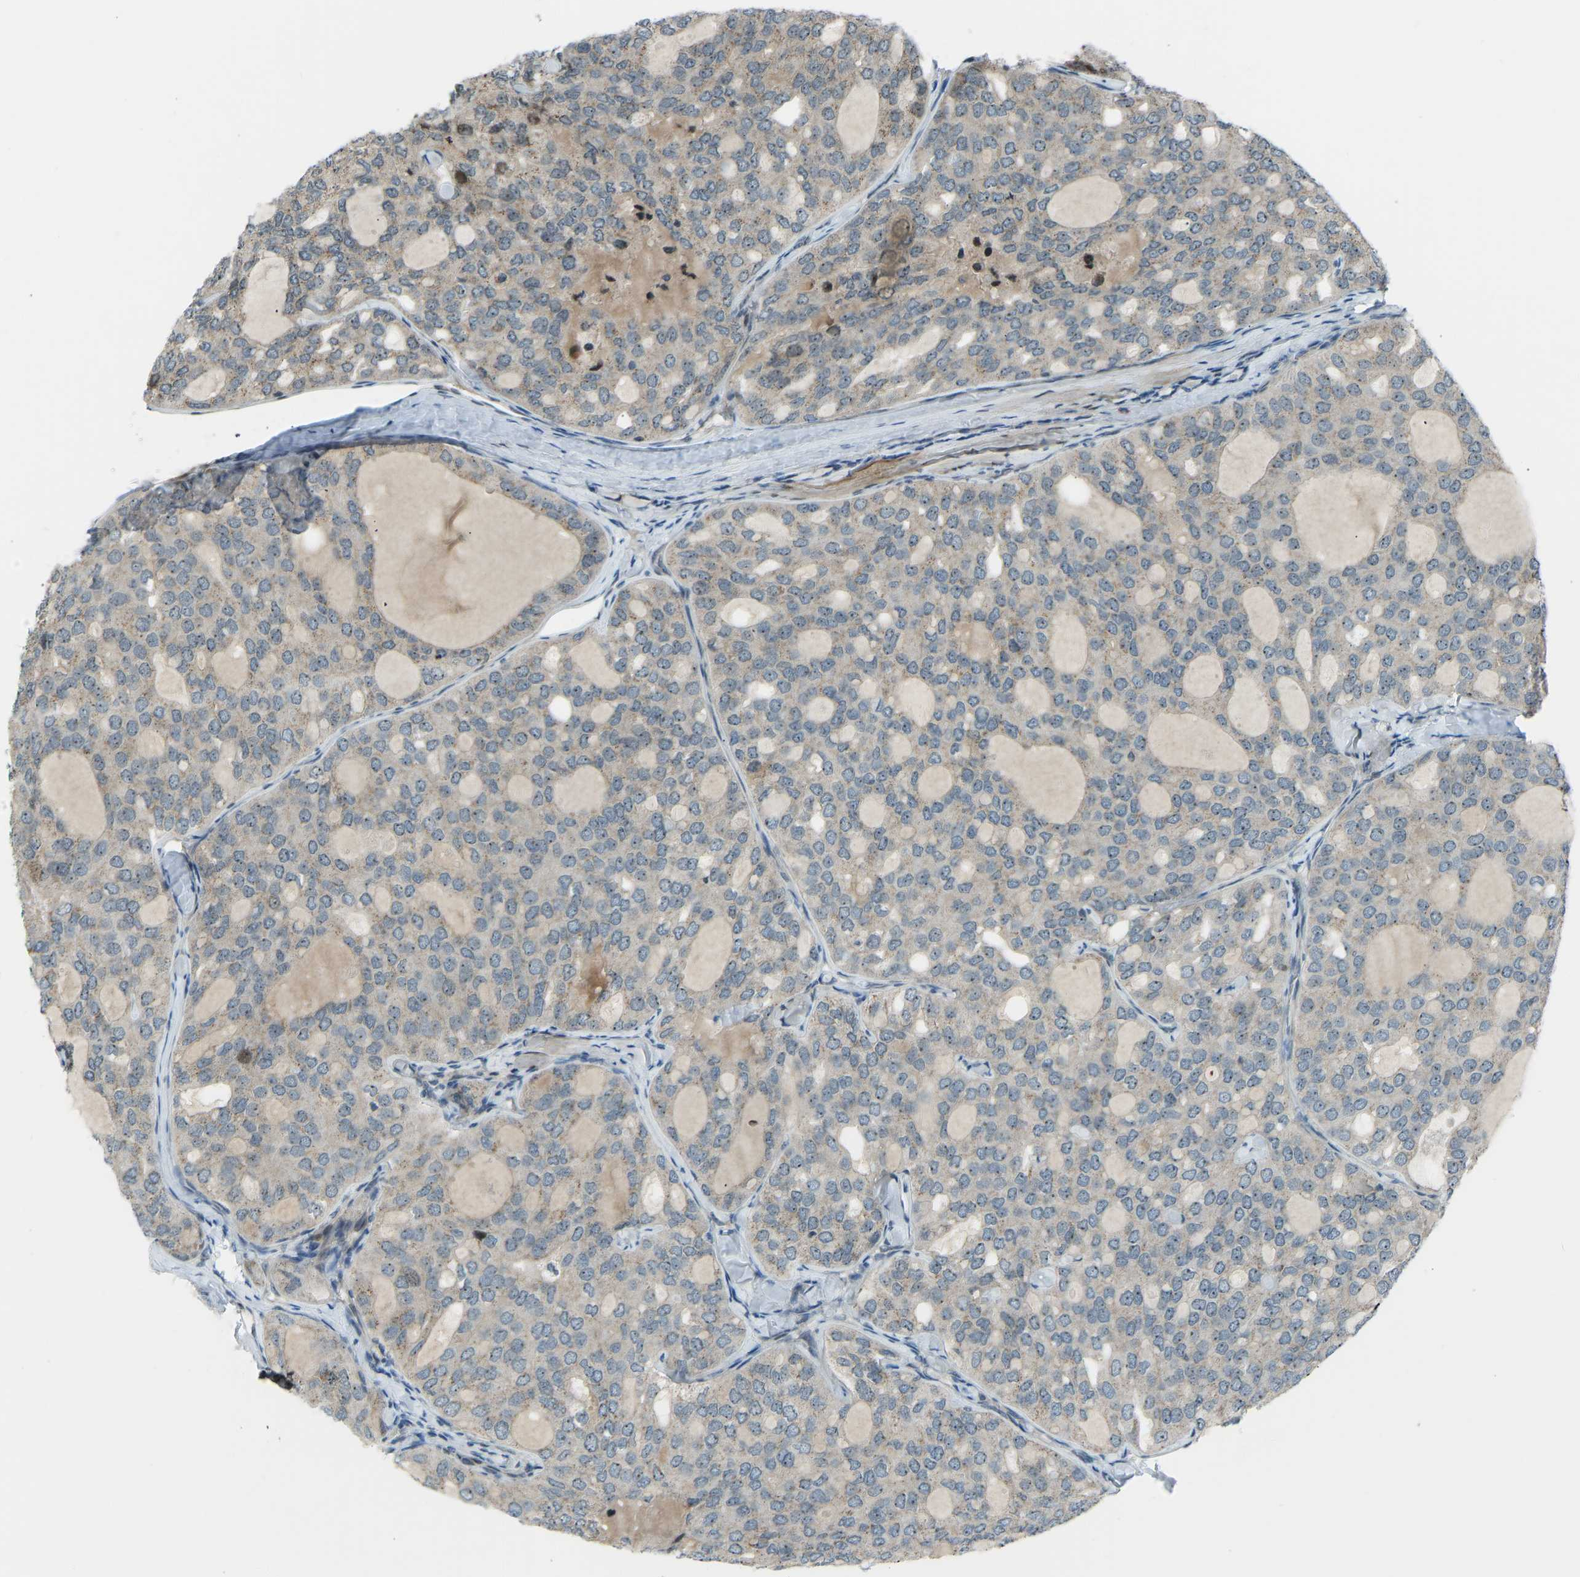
{"staining": {"intensity": "negative", "quantity": "none", "location": "none"}, "tissue": "thyroid cancer", "cell_type": "Tumor cells", "image_type": "cancer", "snomed": [{"axis": "morphology", "description": "Follicular adenoma carcinoma, NOS"}, {"axis": "topography", "description": "Thyroid gland"}], "caption": "Tumor cells show no significant protein staining in thyroid follicular adenoma carcinoma.", "gene": "SVOPL", "patient": {"sex": "male", "age": 75}}